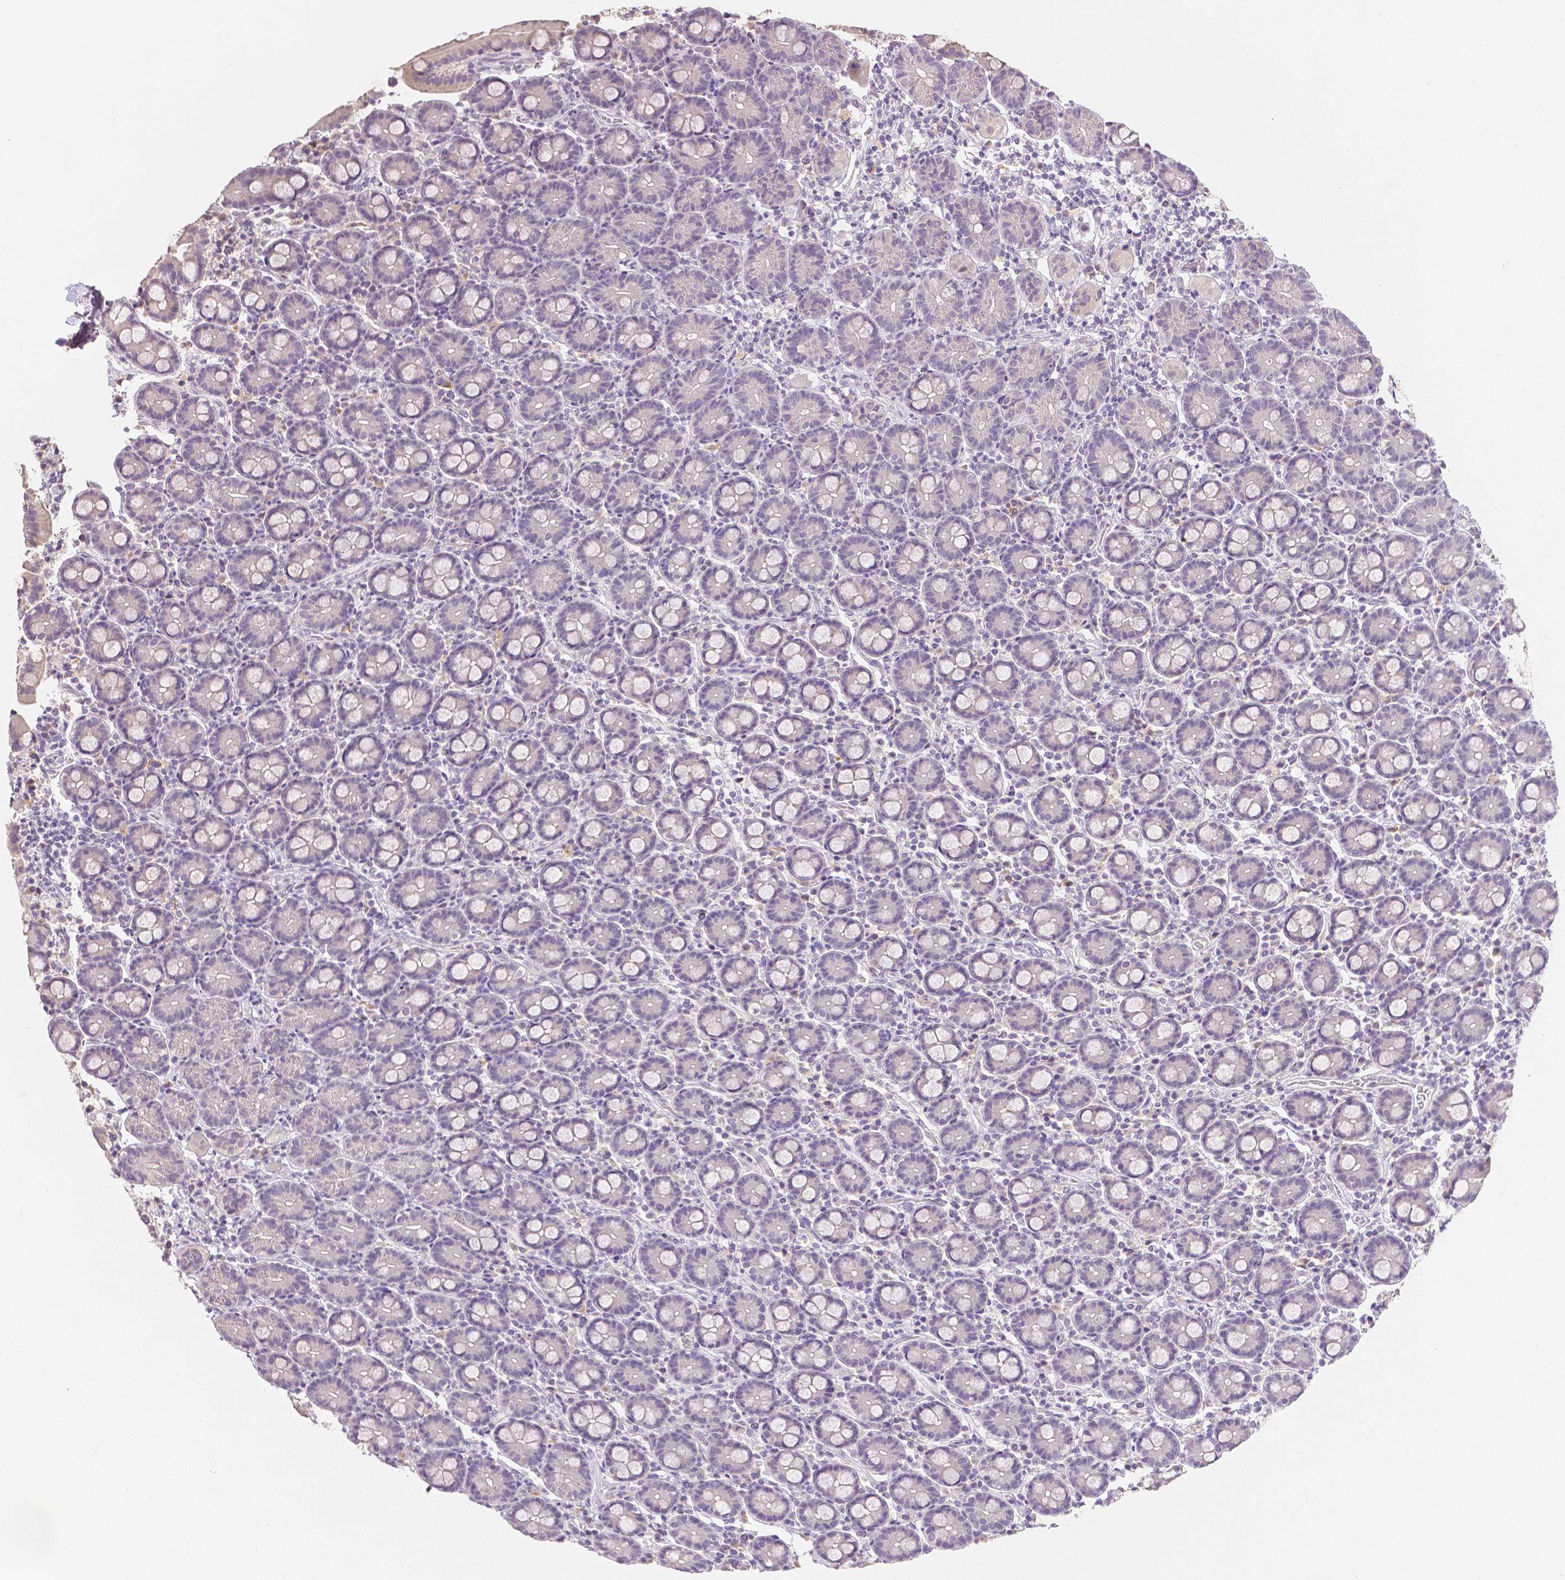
{"staining": {"intensity": "negative", "quantity": "none", "location": "none"}, "tissue": "small intestine", "cell_type": "Glandular cells", "image_type": "normal", "snomed": [{"axis": "morphology", "description": "Normal tissue, NOS"}, {"axis": "topography", "description": "Small intestine"}], "caption": "Immunohistochemistry (IHC) of benign human small intestine displays no positivity in glandular cells.", "gene": "TGM1", "patient": {"sex": "male", "age": 26}}